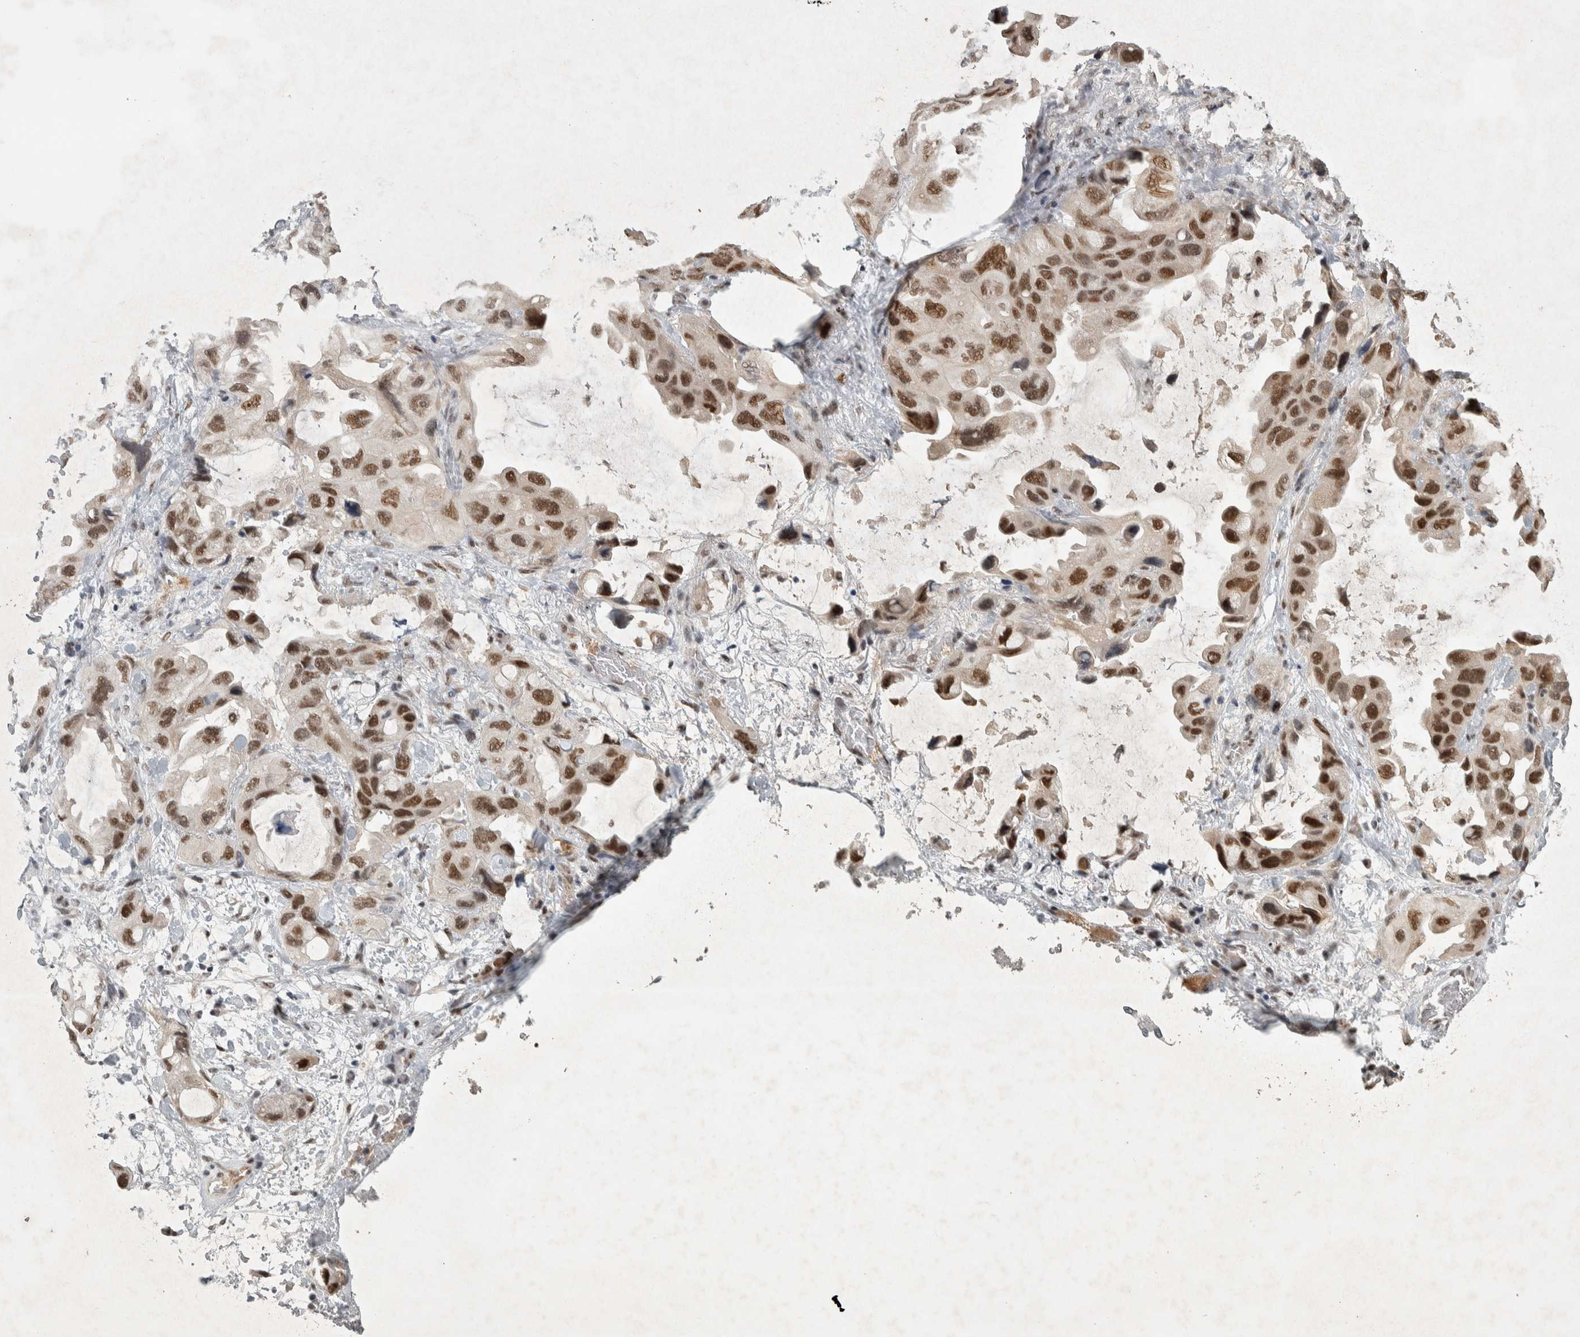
{"staining": {"intensity": "moderate", "quantity": ">75%", "location": "nuclear"}, "tissue": "lung cancer", "cell_type": "Tumor cells", "image_type": "cancer", "snomed": [{"axis": "morphology", "description": "Squamous cell carcinoma, NOS"}, {"axis": "topography", "description": "Lung"}], "caption": "Immunohistochemistry (IHC) staining of lung squamous cell carcinoma, which displays medium levels of moderate nuclear expression in approximately >75% of tumor cells indicating moderate nuclear protein positivity. The staining was performed using DAB (brown) for protein detection and nuclei were counterstained in hematoxylin (blue).", "gene": "DDX42", "patient": {"sex": "female", "age": 73}}